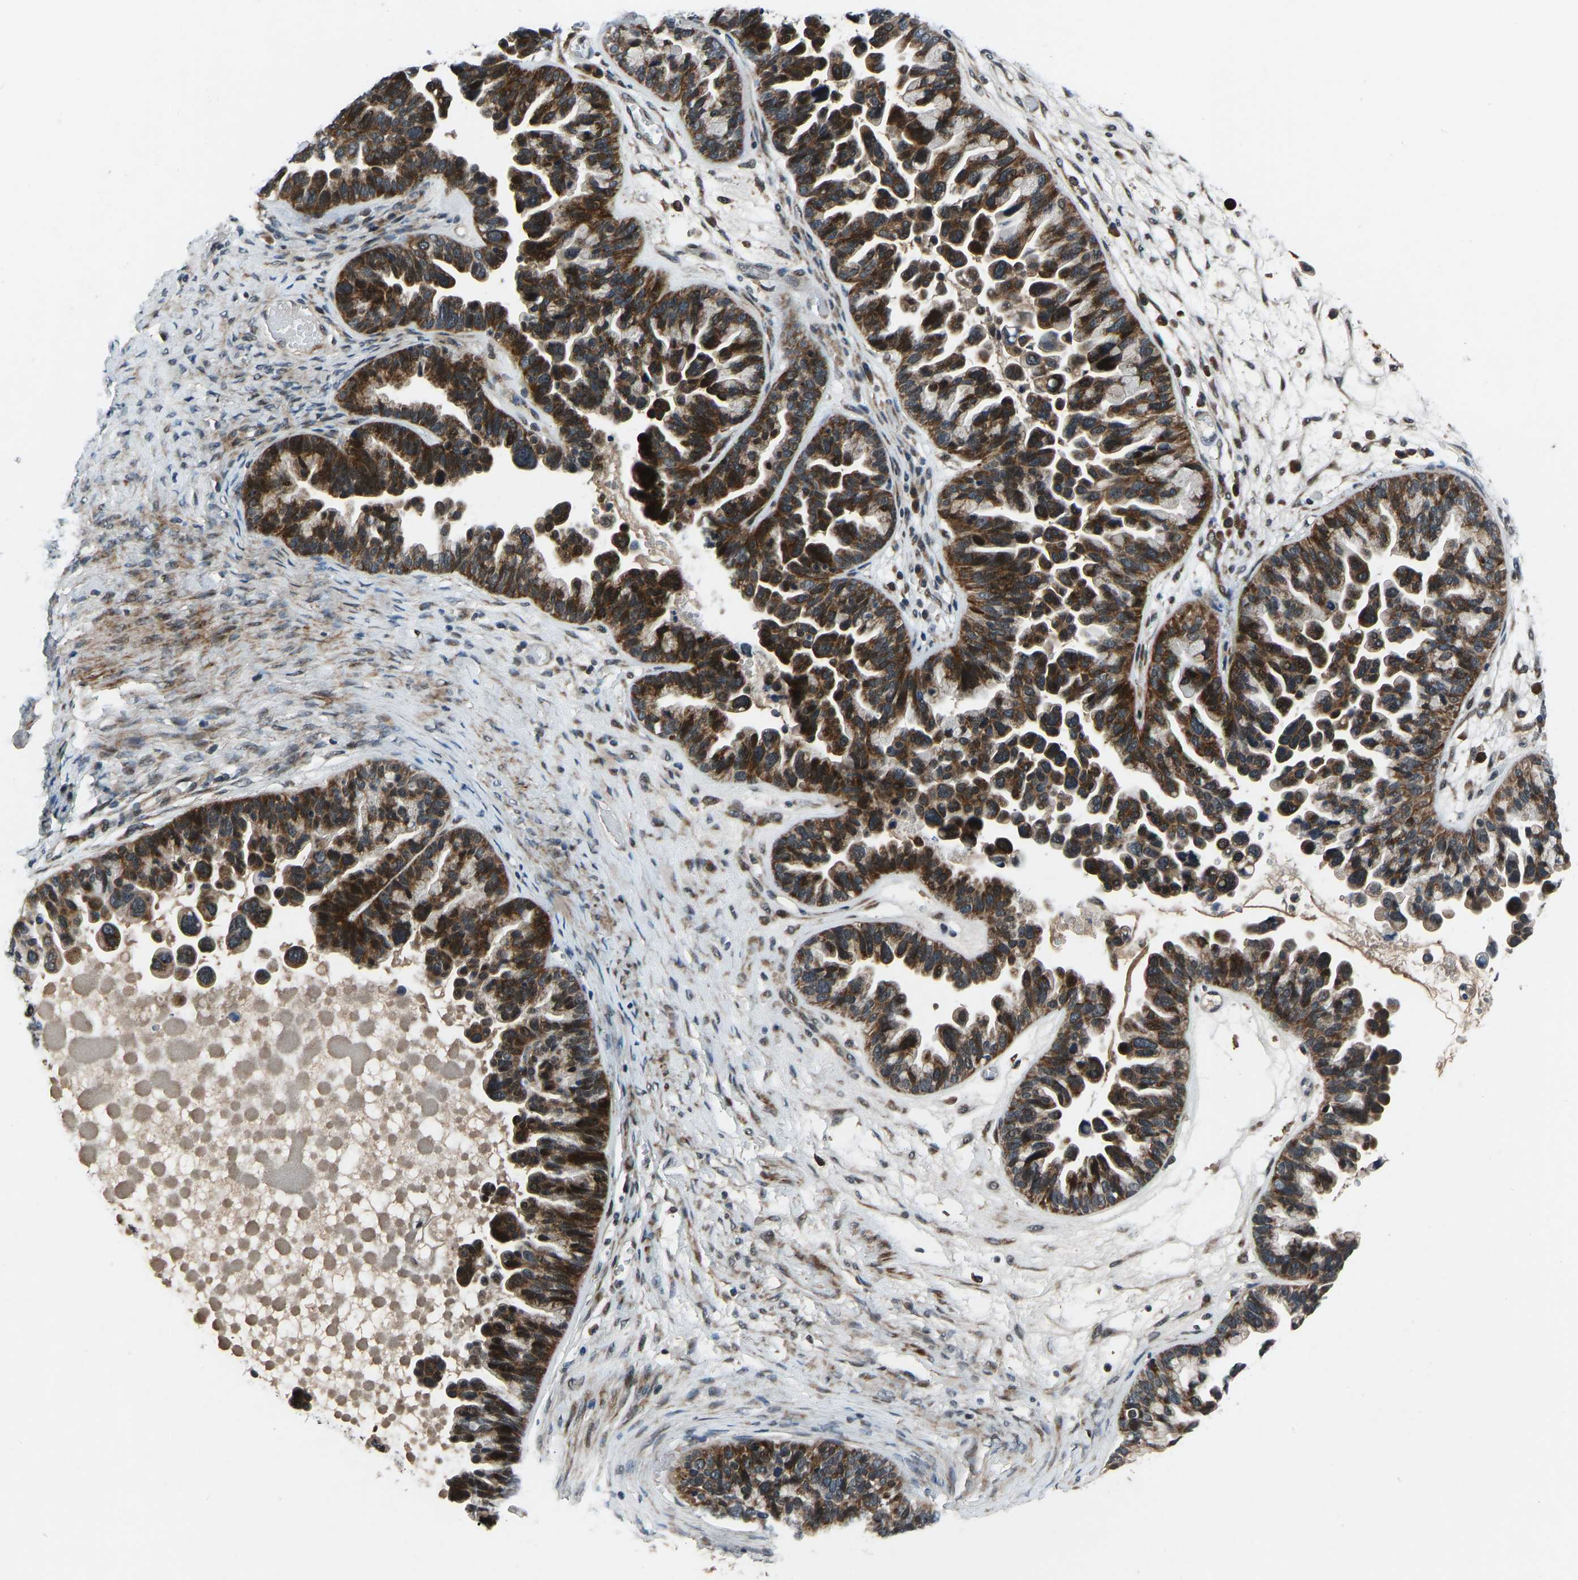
{"staining": {"intensity": "strong", "quantity": ">75%", "location": "cytoplasmic/membranous"}, "tissue": "ovarian cancer", "cell_type": "Tumor cells", "image_type": "cancer", "snomed": [{"axis": "morphology", "description": "Cystadenocarcinoma, serous, NOS"}, {"axis": "topography", "description": "Ovary"}], "caption": "Ovarian cancer (serous cystadenocarcinoma) stained for a protein (brown) reveals strong cytoplasmic/membranous positive positivity in approximately >75% of tumor cells.", "gene": "RLIM", "patient": {"sex": "female", "age": 56}}